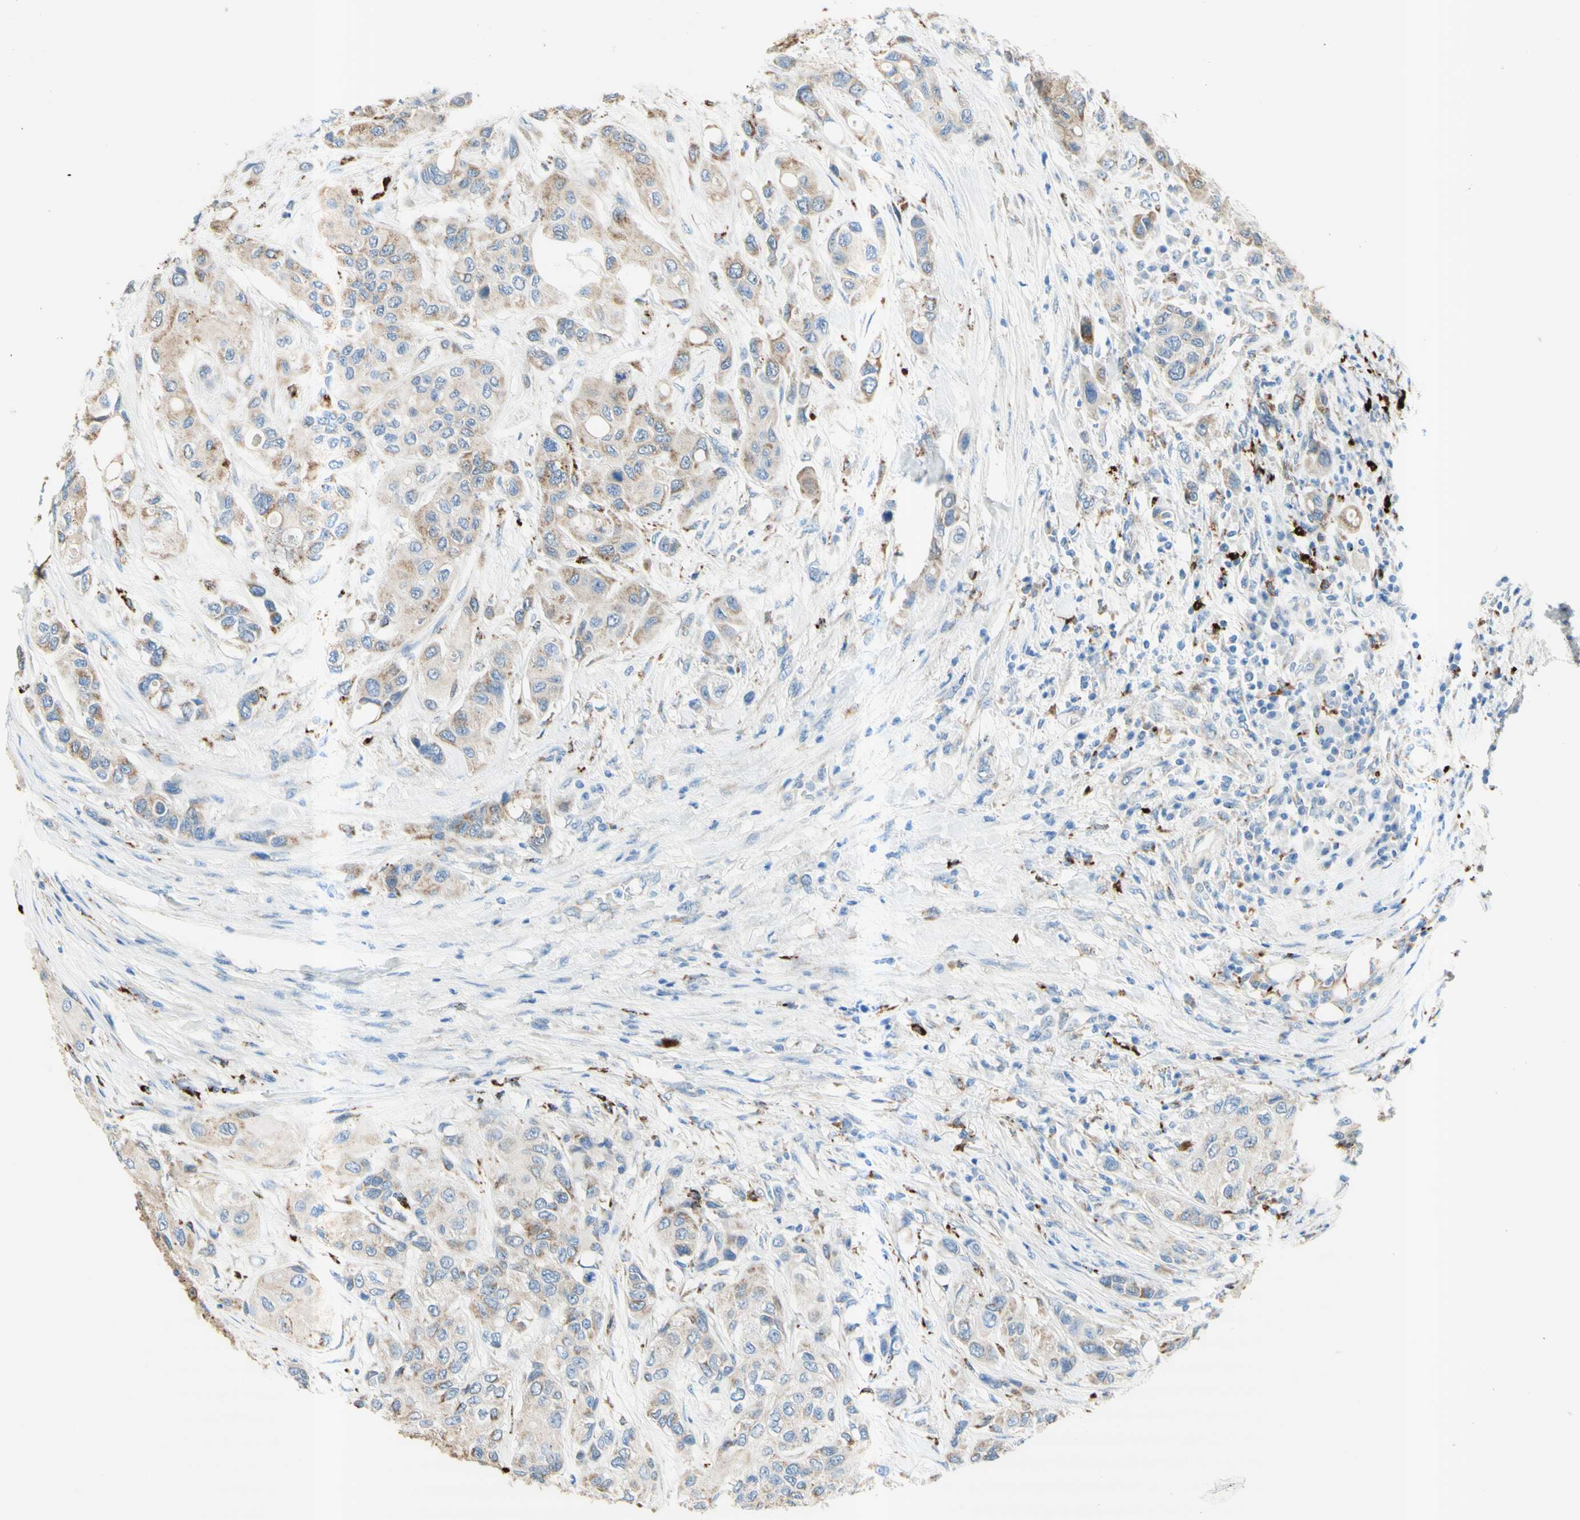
{"staining": {"intensity": "moderate", "quantity": "25%-75%", "location": "cytoplasmic/membranous"}, "tissue": "urothelial cancer", "cell_type": "Tumor cells", "image_type": "cancer", "snomed": [{"axis": "morphology", "description": "Urothelial carcinoma, High grade"}, {"axis": "topography", "description": "Urinary bladder"}], "caption": "Brown immunohistochemical staining in high-grade urothelial carcinoma shows moderate cytoplasmic/membranous positivity in about 25%-75% of tumor cells.", "gene": "URB2", "patient": {"sex": "female", "age": 56}}